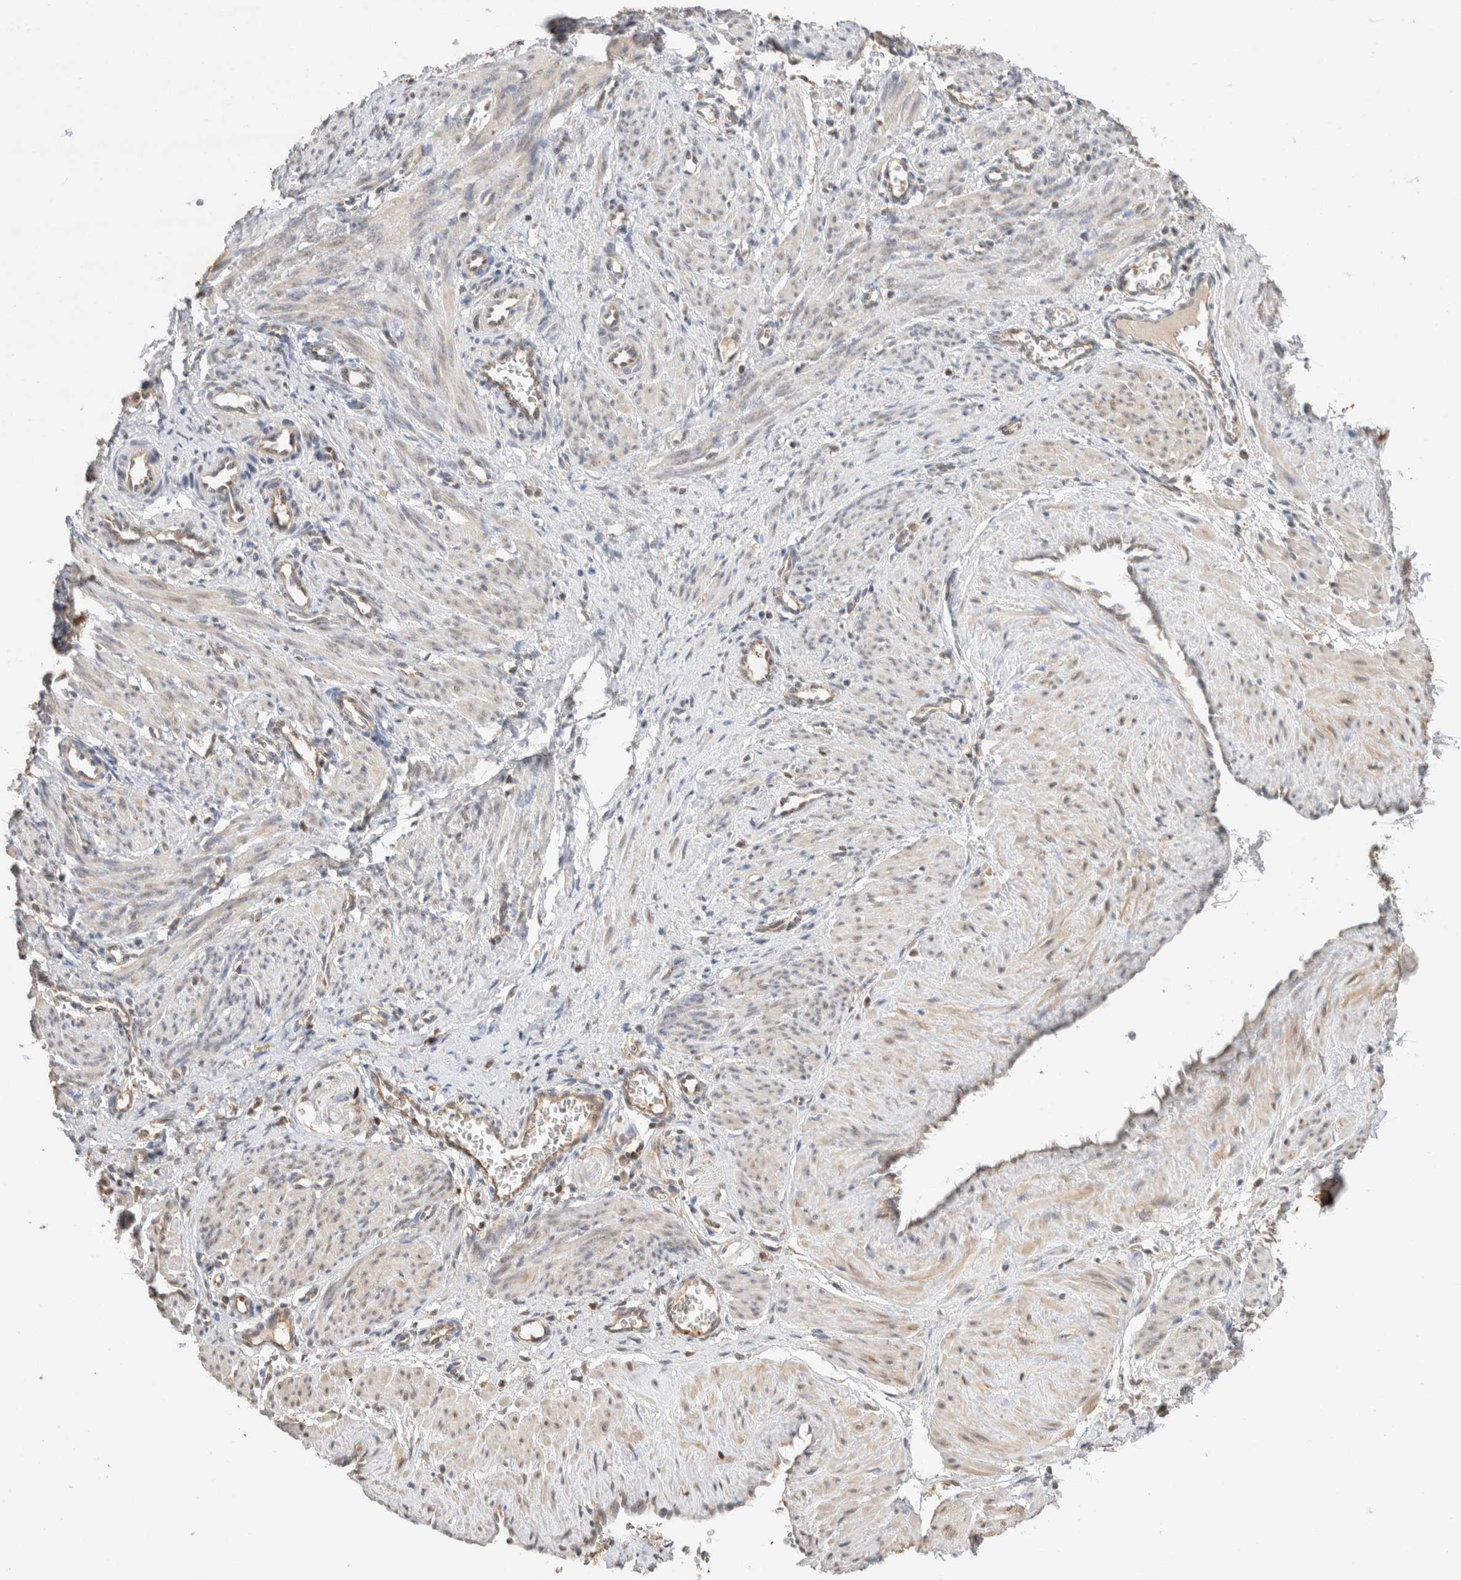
{"staining": {"intensity": "weak", "quantity": "25%-75%", "location": "cytoplasmic/membranous"}, "tissue": "smooth muscle", "cell_type": "Smooth muscle cells", "image_type": "normal", "snomed": [{"axis": "morphology", "description": "Normal tissue, NOS"}, {"axis": "topography", "description": "Endometrium"}], "caption": "A brown stain highlights weak cytoplasmic/membranous staining of a protein in smooth muscle cells of benign human smooth muscle. (IHC, brightfield microscopy, high magnification).", "gene": "CA13", "patient": {"sex": "female", "age": 33}}